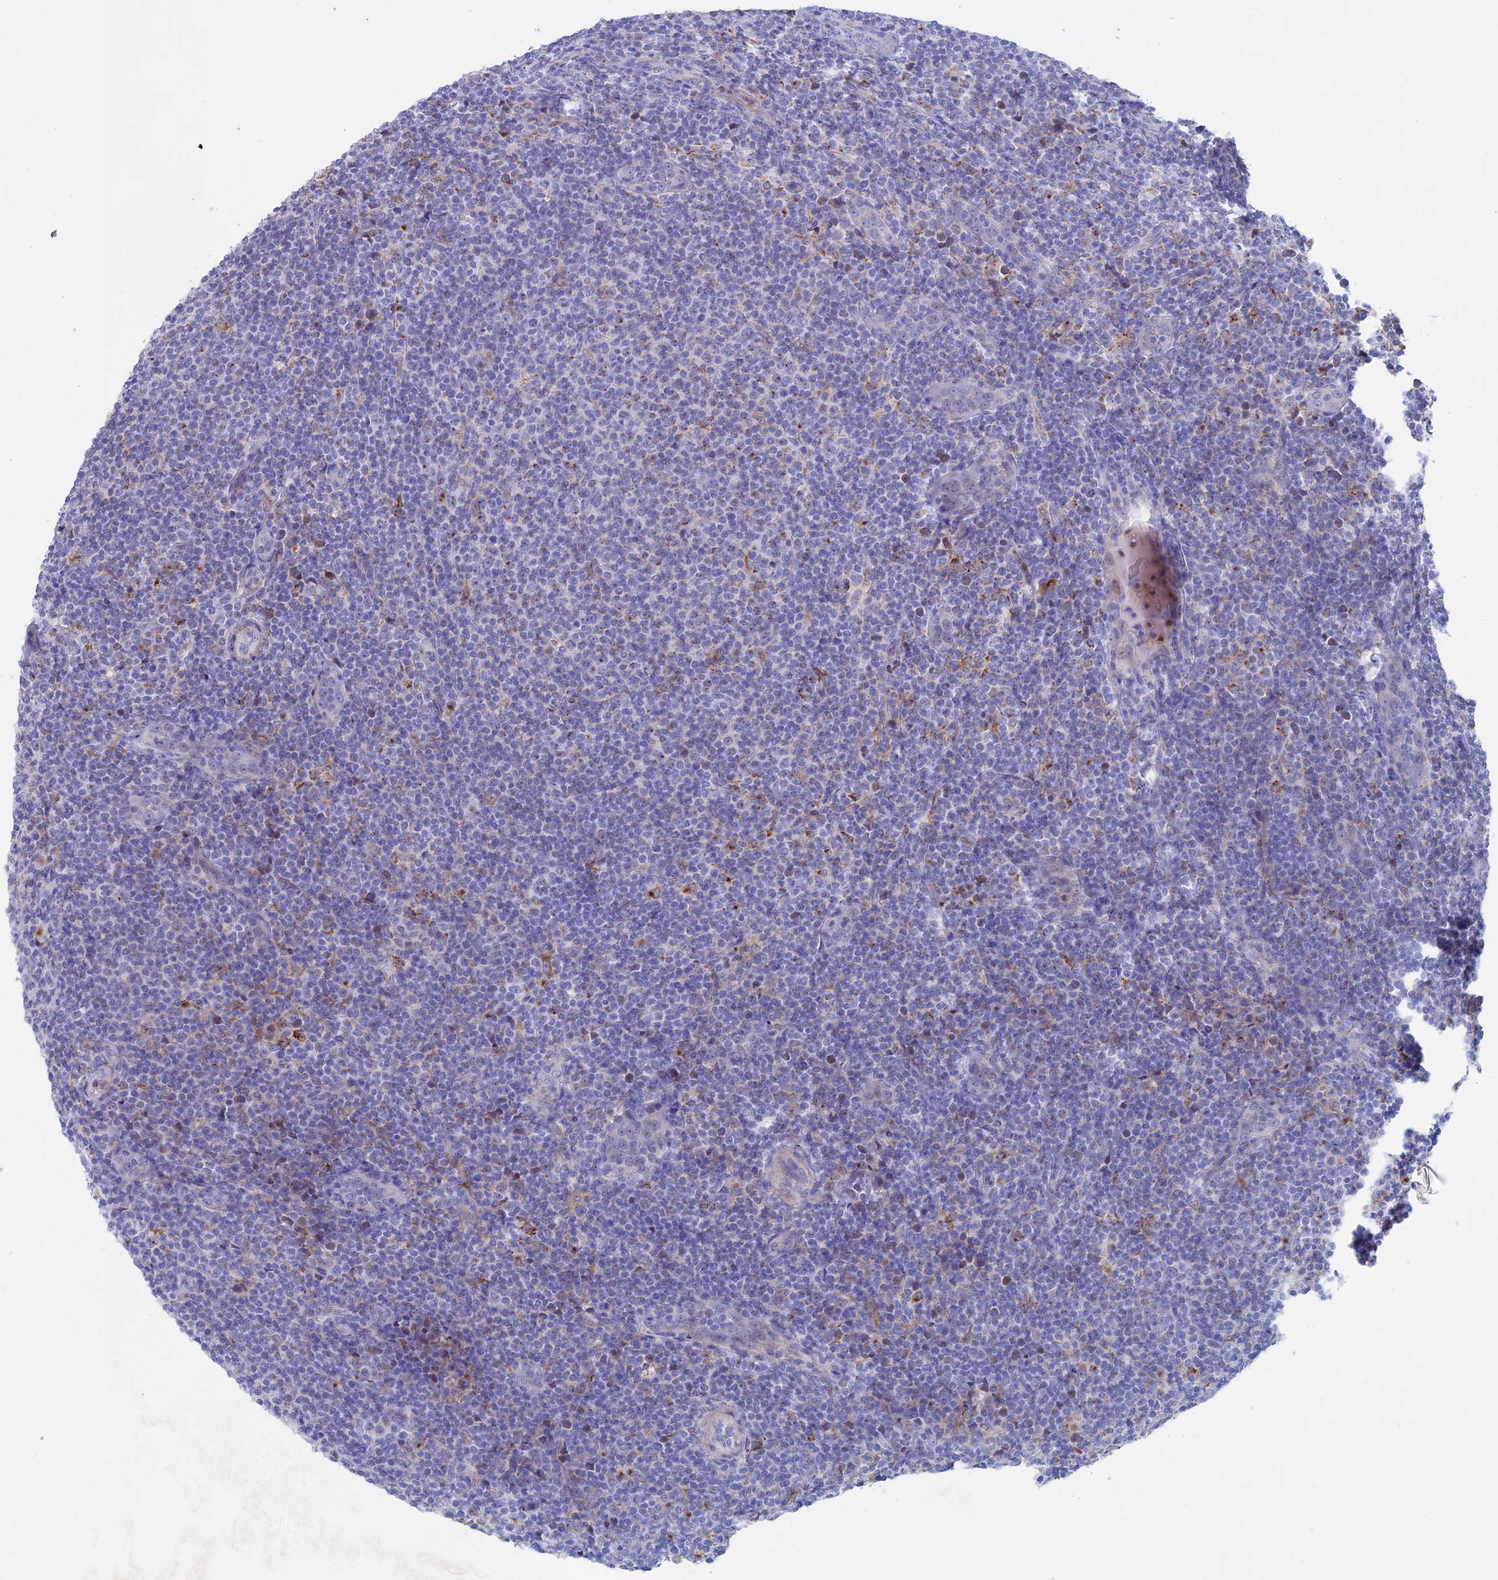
{"staining": {"intensity": "negative", "quantity": "none", "location": "none"}, "tissue": "lymphoma", "cell_type": "Tumor cells", "image_type": "cancer", "snomed": [{"axis": "morphology", "description": "Malignant lymphoma, non-Hodgkin's type, Low grade"}, {"axis": "topography", "description": "Lymph node"}], "caption": "Immunohistochemistry image of neoplastic tissue: human lymphoma stained with DAB reveals no significant protein staining in tumor cells.", "gene": "SLC2A6", "patient": {"sex": "male", "age": 66}}